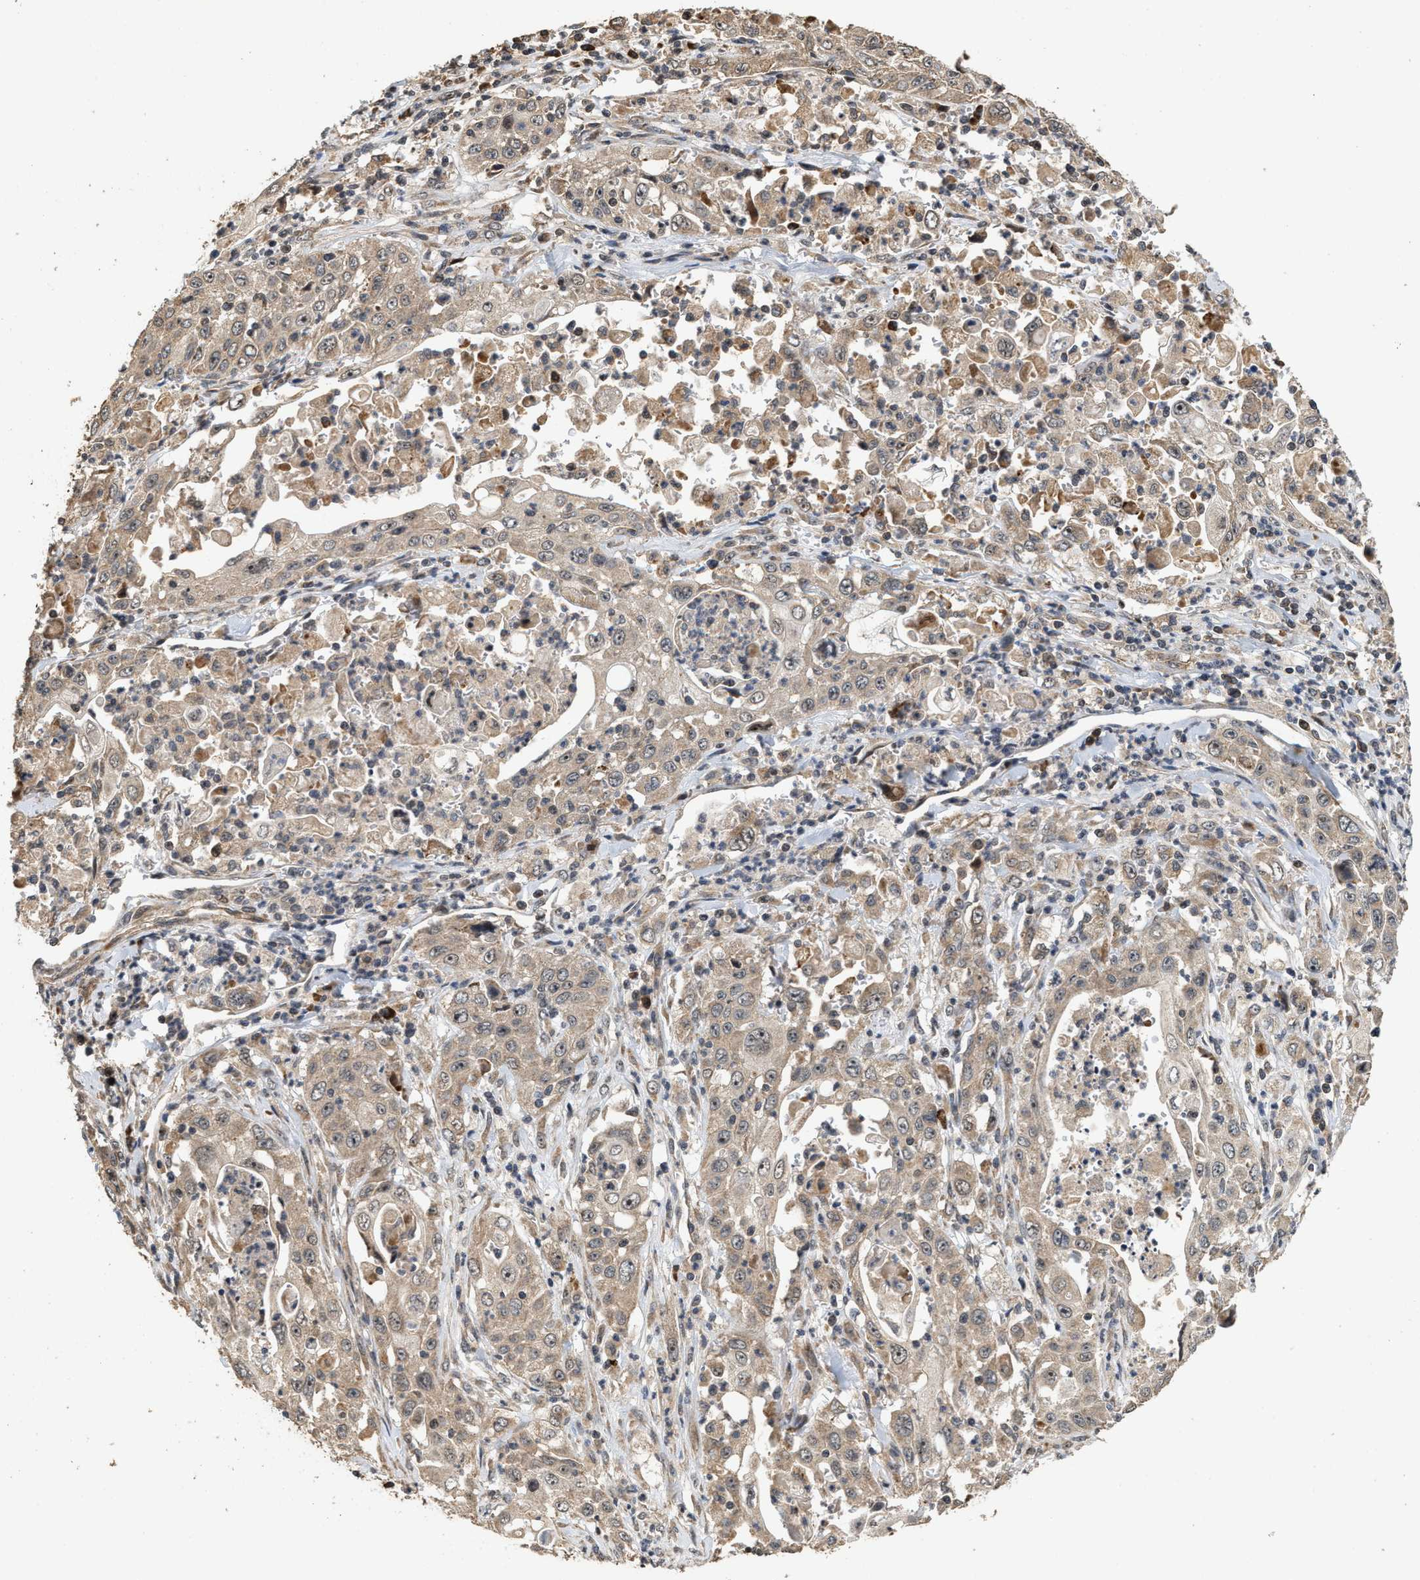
{"staining": {"intensity": "weak", "quantity": ">75%", "location": "cytoplasmic/membranous,nuclear"}, "tissue": "pancreatic cancer", "cell_type": "Tumor cells", "image_type": "cancer", "snomed": [{"axis": "morphology", "description": "Adenocarcinoma, NOS"}, {"axis": "topography", "description": "Pancreas"}], "caption": "Immunohistochemical staining of pancreatic adenocarcinoma reveals low levels of weak cytoplasmic/membranous and nuclear protein positivity in approximately >75% of tumor cells.", "gene": "ELP2", "patient": {"sex": "male", "age": 70}}